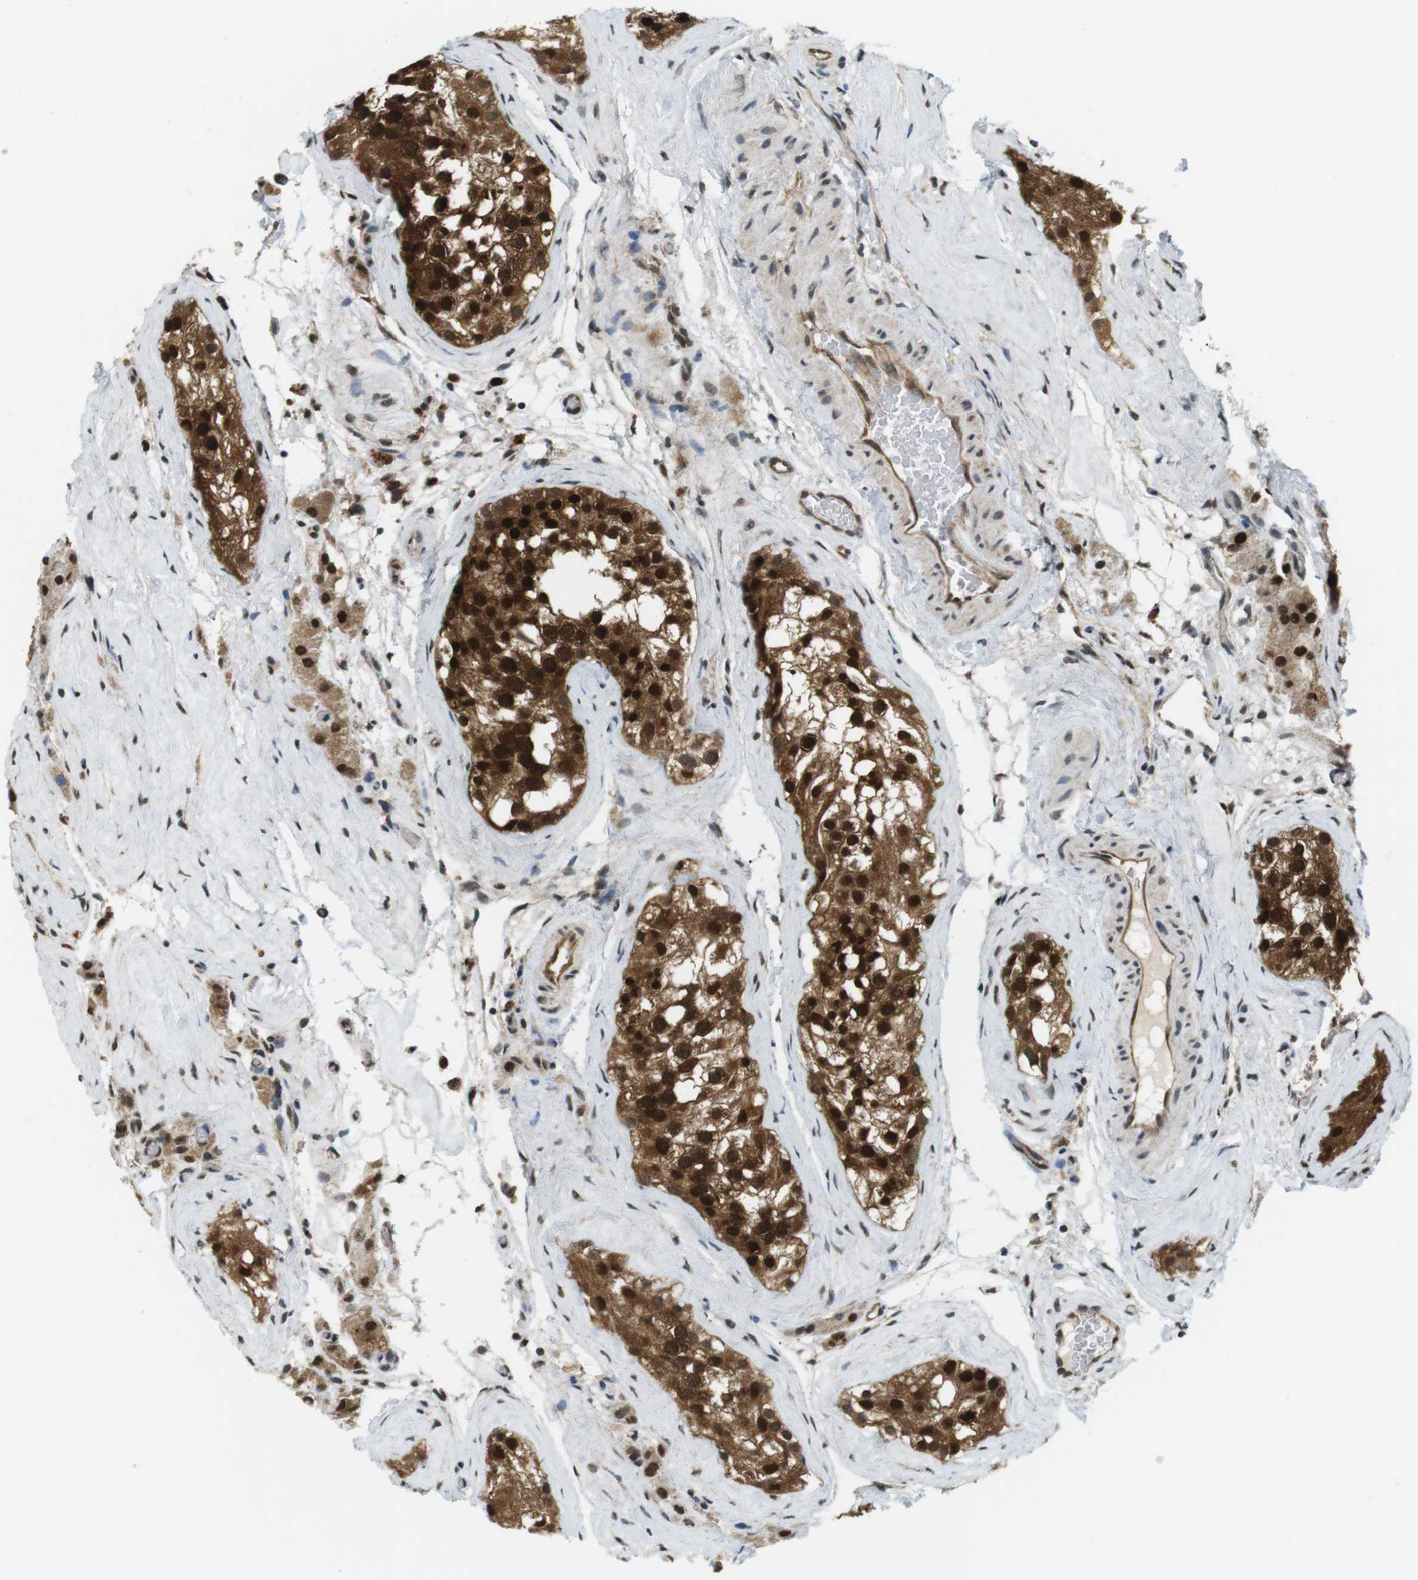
{"staining": {"intensity": "strong", "quantity": ">75%", "location": "cytoplasmic/membranous,nuclear"}, "tissue": "testis", "cell_type": "Cells in seminiferous ducts", "image_type": "normal", "snomed": [{"axis": "morphology", "description": "Normal tissue, NOS"}, {"axis": "morphology", "description": "Seminoma, NOS"}, {"axis": "topography", "description": "Testis"}], "caption": "DAB immunohistochemical staining of benign human testis shows strong cytoplasmic/membranous,nuclear protein positivity in approximately >75% of cells in seminiferous ducts.", "gene": "CSNK2B", "patient": {"sex": "male", "age": 71}}